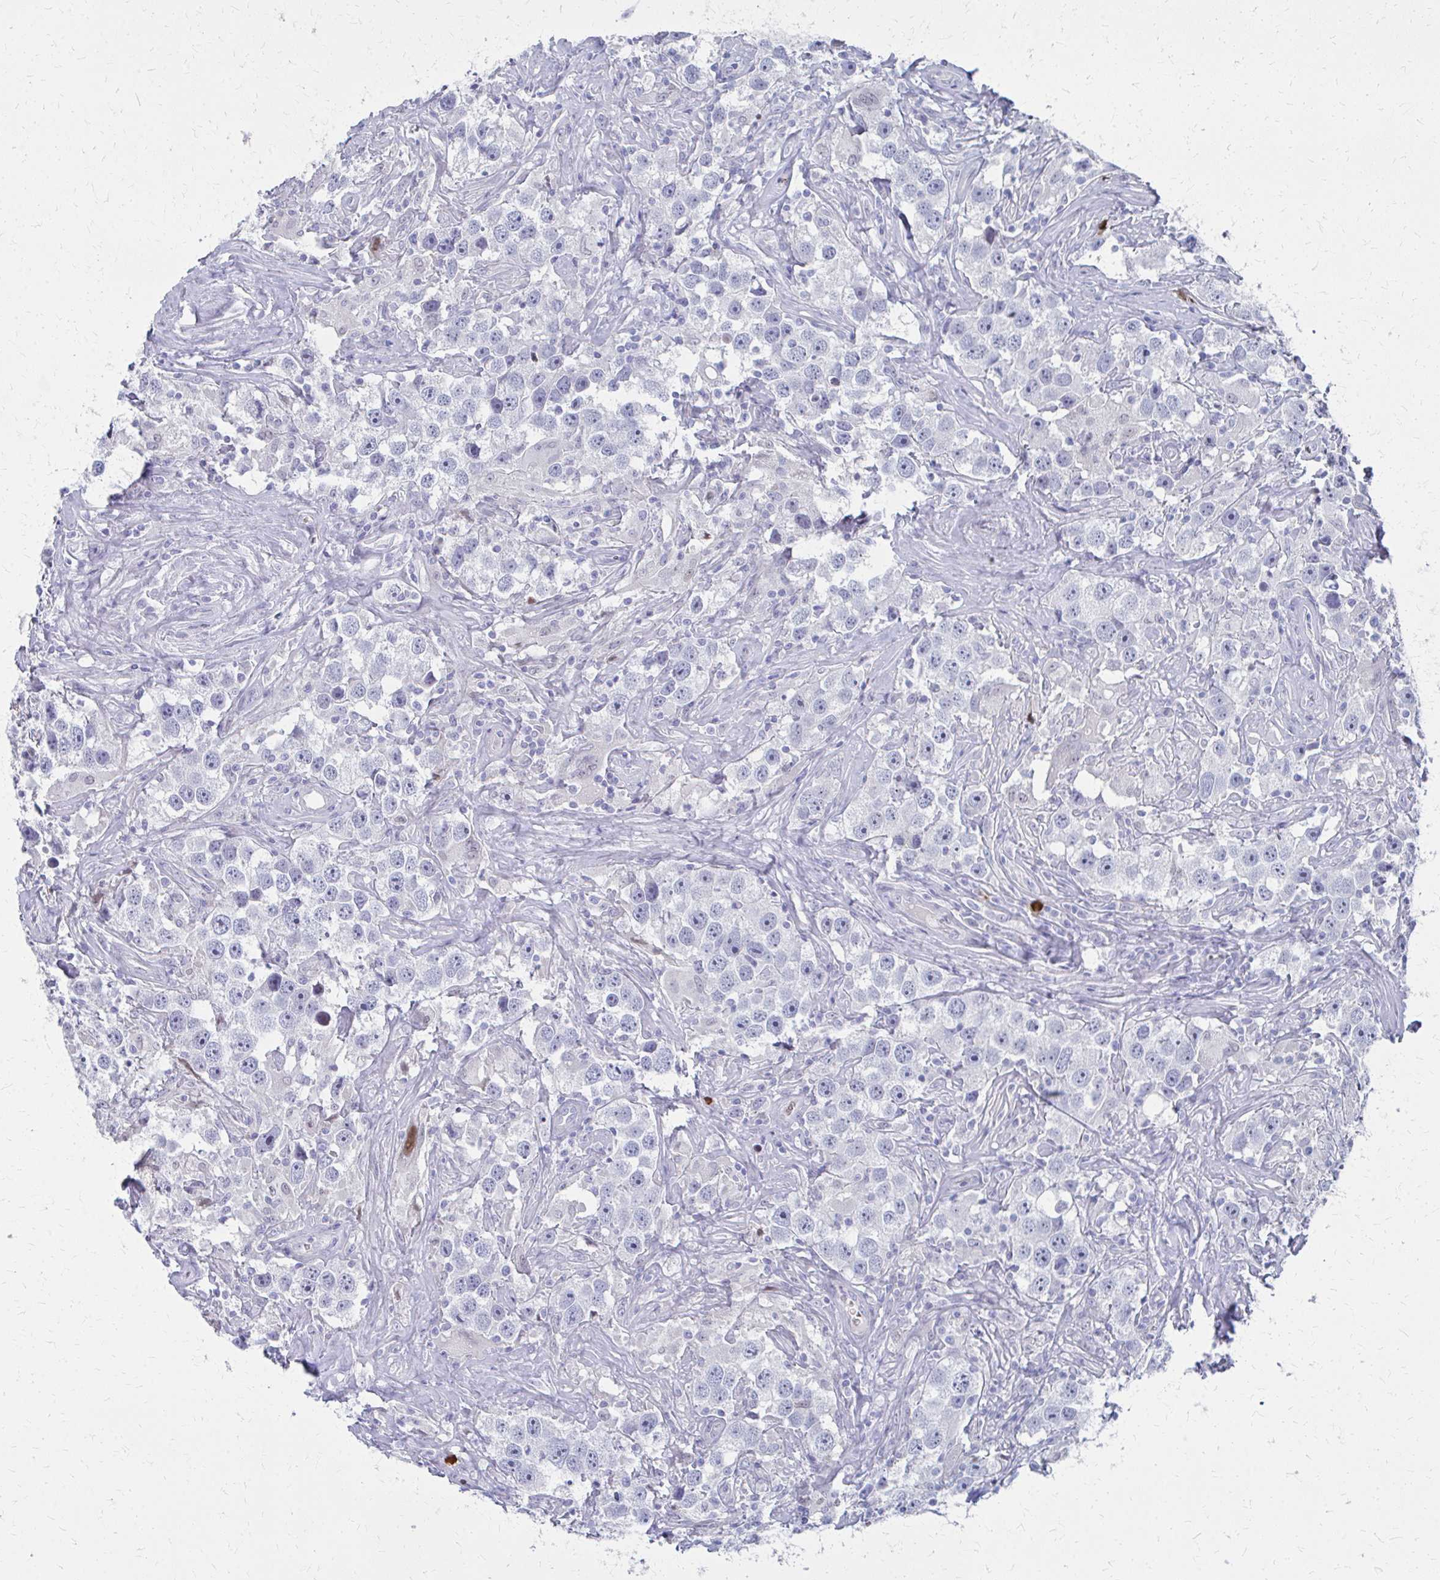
{"staining": {"intensity": "negative", "quantity": "none", "location": "none"}, "tissue": "testis cancer", "cell_type": "Tumor cells", "image_type": "cancer", "snomed": [{"axis": "morphology", "description": "Seminoma, NOS"}, {"axis": "topography", "description": "Testis"}], "caption": "Immunohistochemical staining of testis cancer exhibits no significant positivity in tumor cells.", "gene": "MS4A2", "patient": {"sex": "male", "age": 49}}